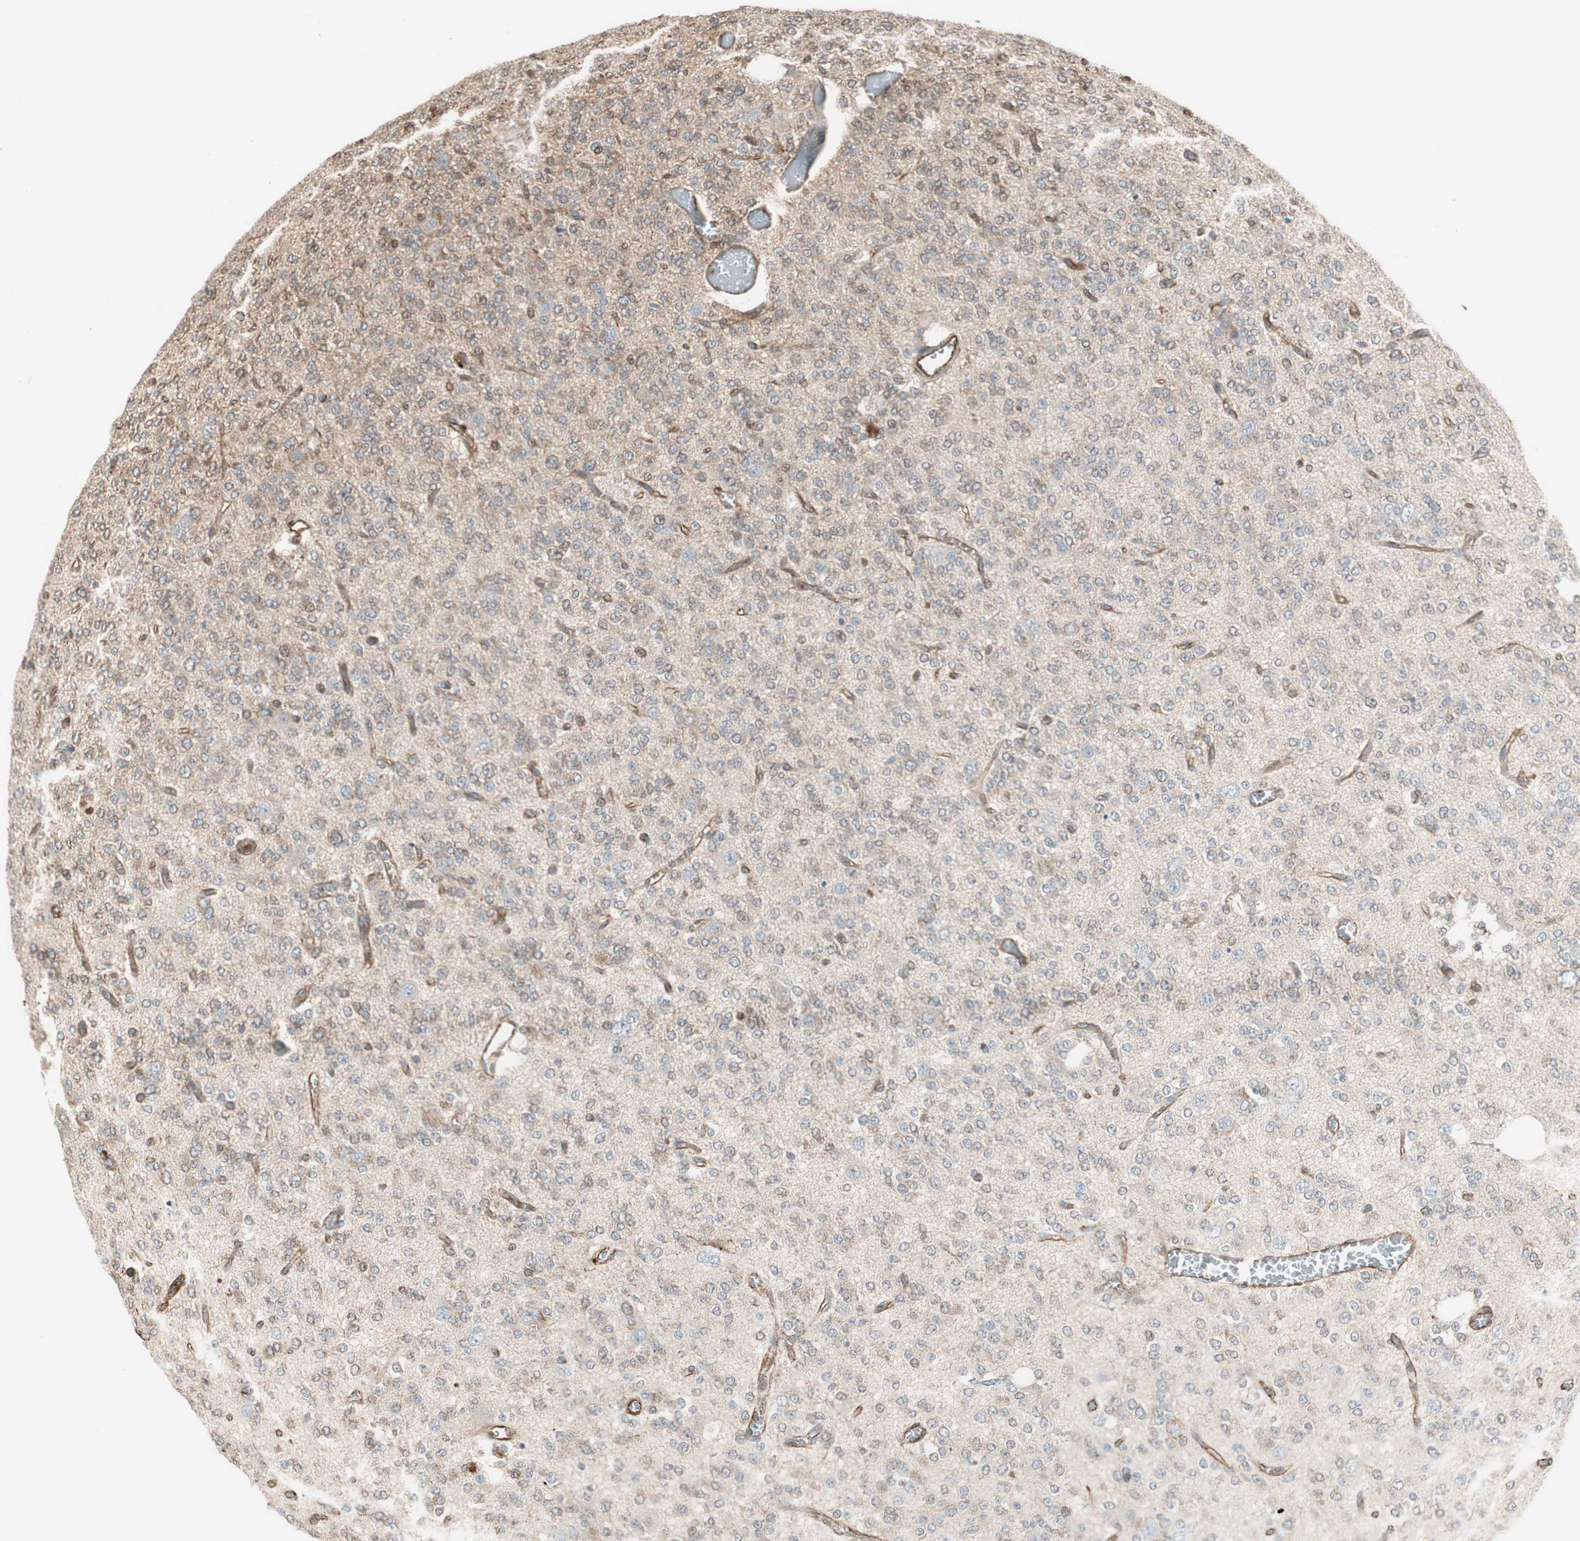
{"staining": {"intensity": "weak", "quantity": "25%-75%", "location": "cytoplasmic/membranous"}, "tissue": "glioma", "cell_type": "Tumor cells", "image_type": "cancer", "snomed": [{"axis": "morphology", "description": "Glioma, malignant, Low grade"}, {"axis": "topography", "description": "Brain"}], "caption": "A photomicrograph of human malignant glioma (low-grade) stained for a protein displays weak cytoplasmic/membranous brown staining in tumor cells.", "gene": "MAD2L2", "patient": {"sex": "male", "age": 38}}